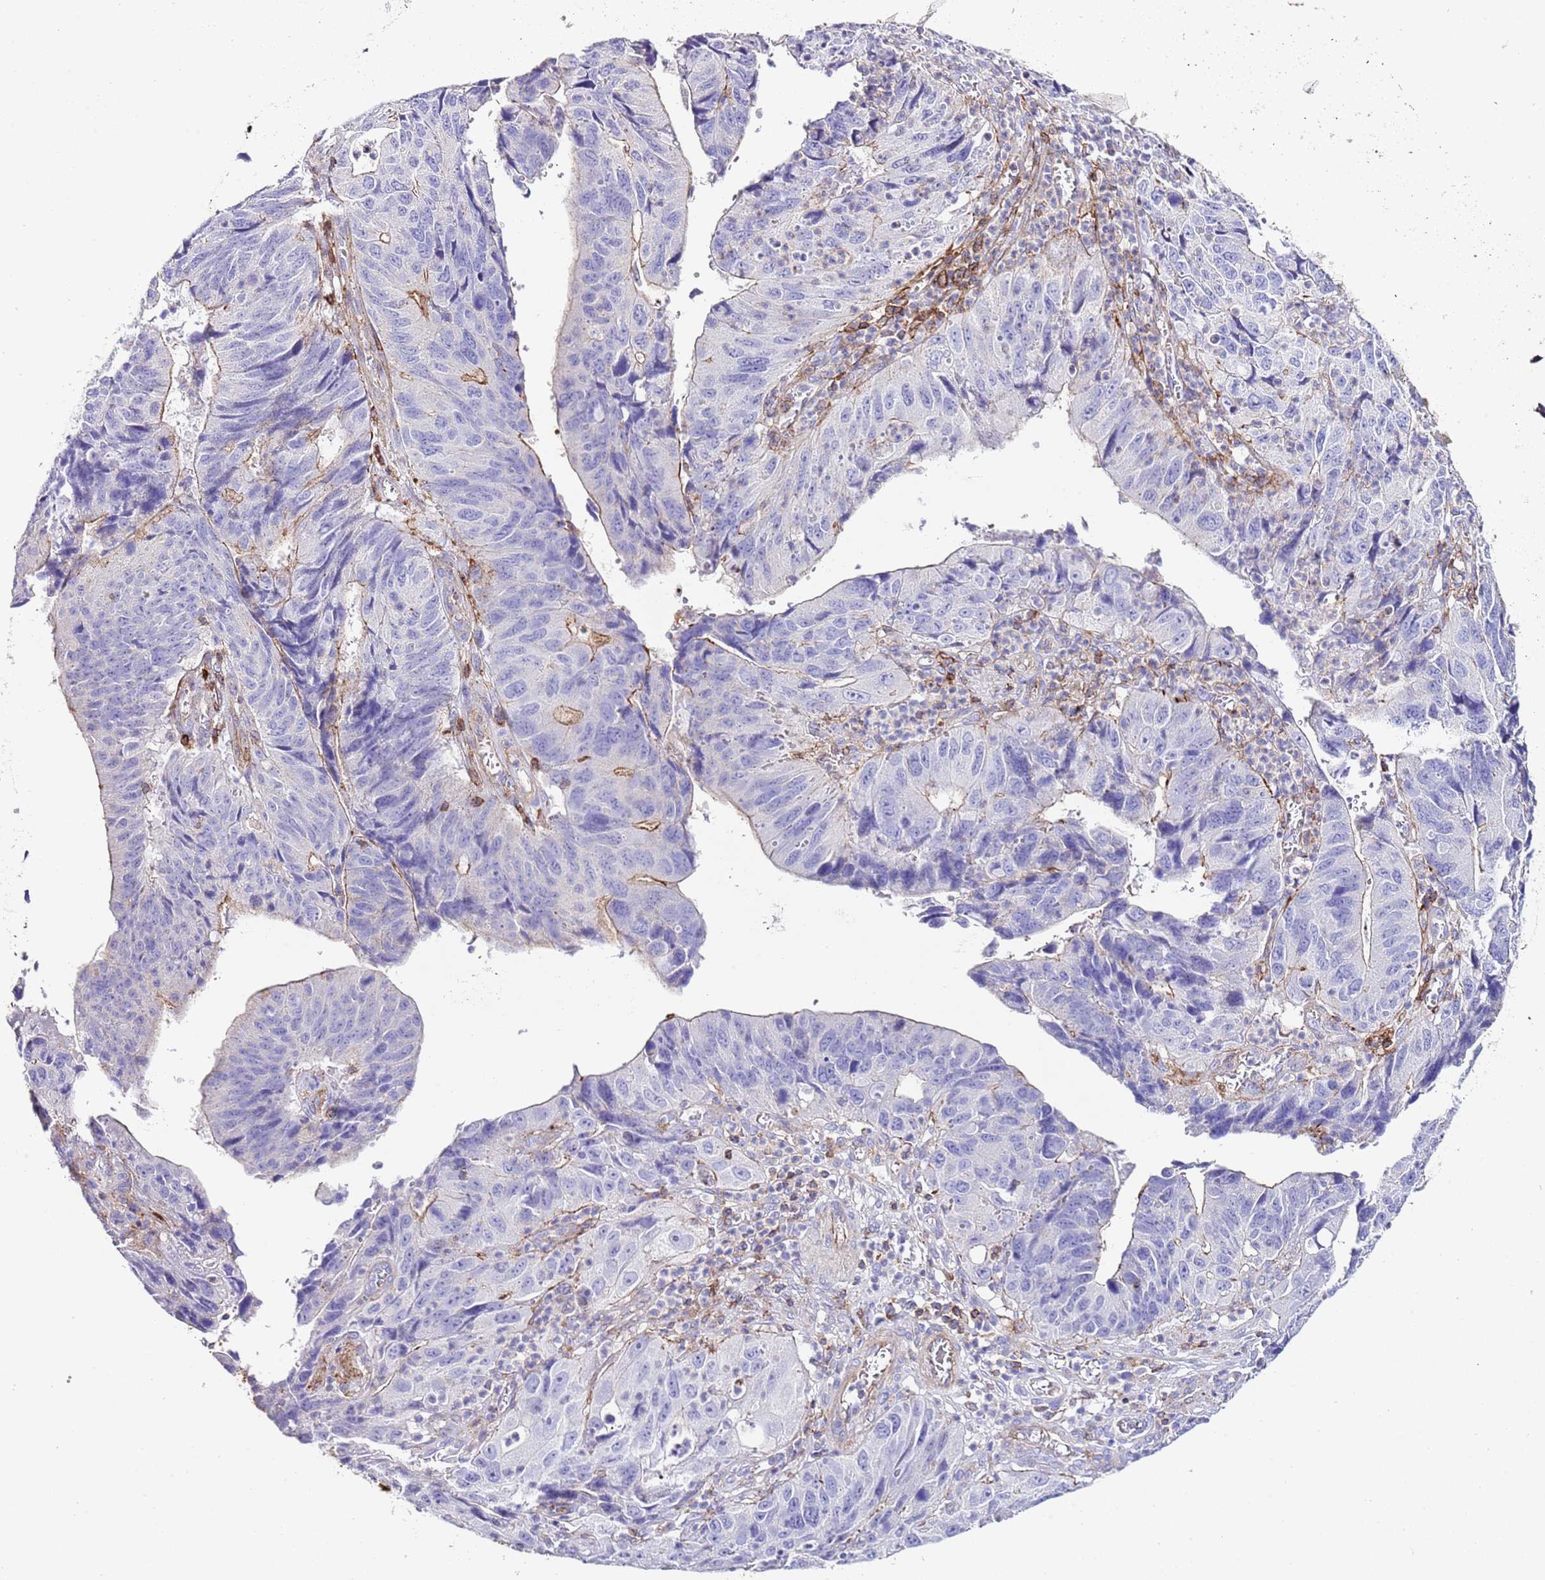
{"staining": {"intensity": "weak", "quantity": "<25%", "location": "cytoplasmic/membranous"}, "tissue": "stomach cancer", "cell_type": "Tumor cells", "image_type": "cancer", "snomed": [{"axis": "morphology", "description": "Adenocarcinoma, NOS"}, {"axis": "topography", "description": "Stomach"}], "caption": "Photomicrograph shows no significant protein staining in tumor cells of stomach adenocarcinoma.", "gene": "ALDH3A1", "patient": {"sex": "male", "age": 59}}